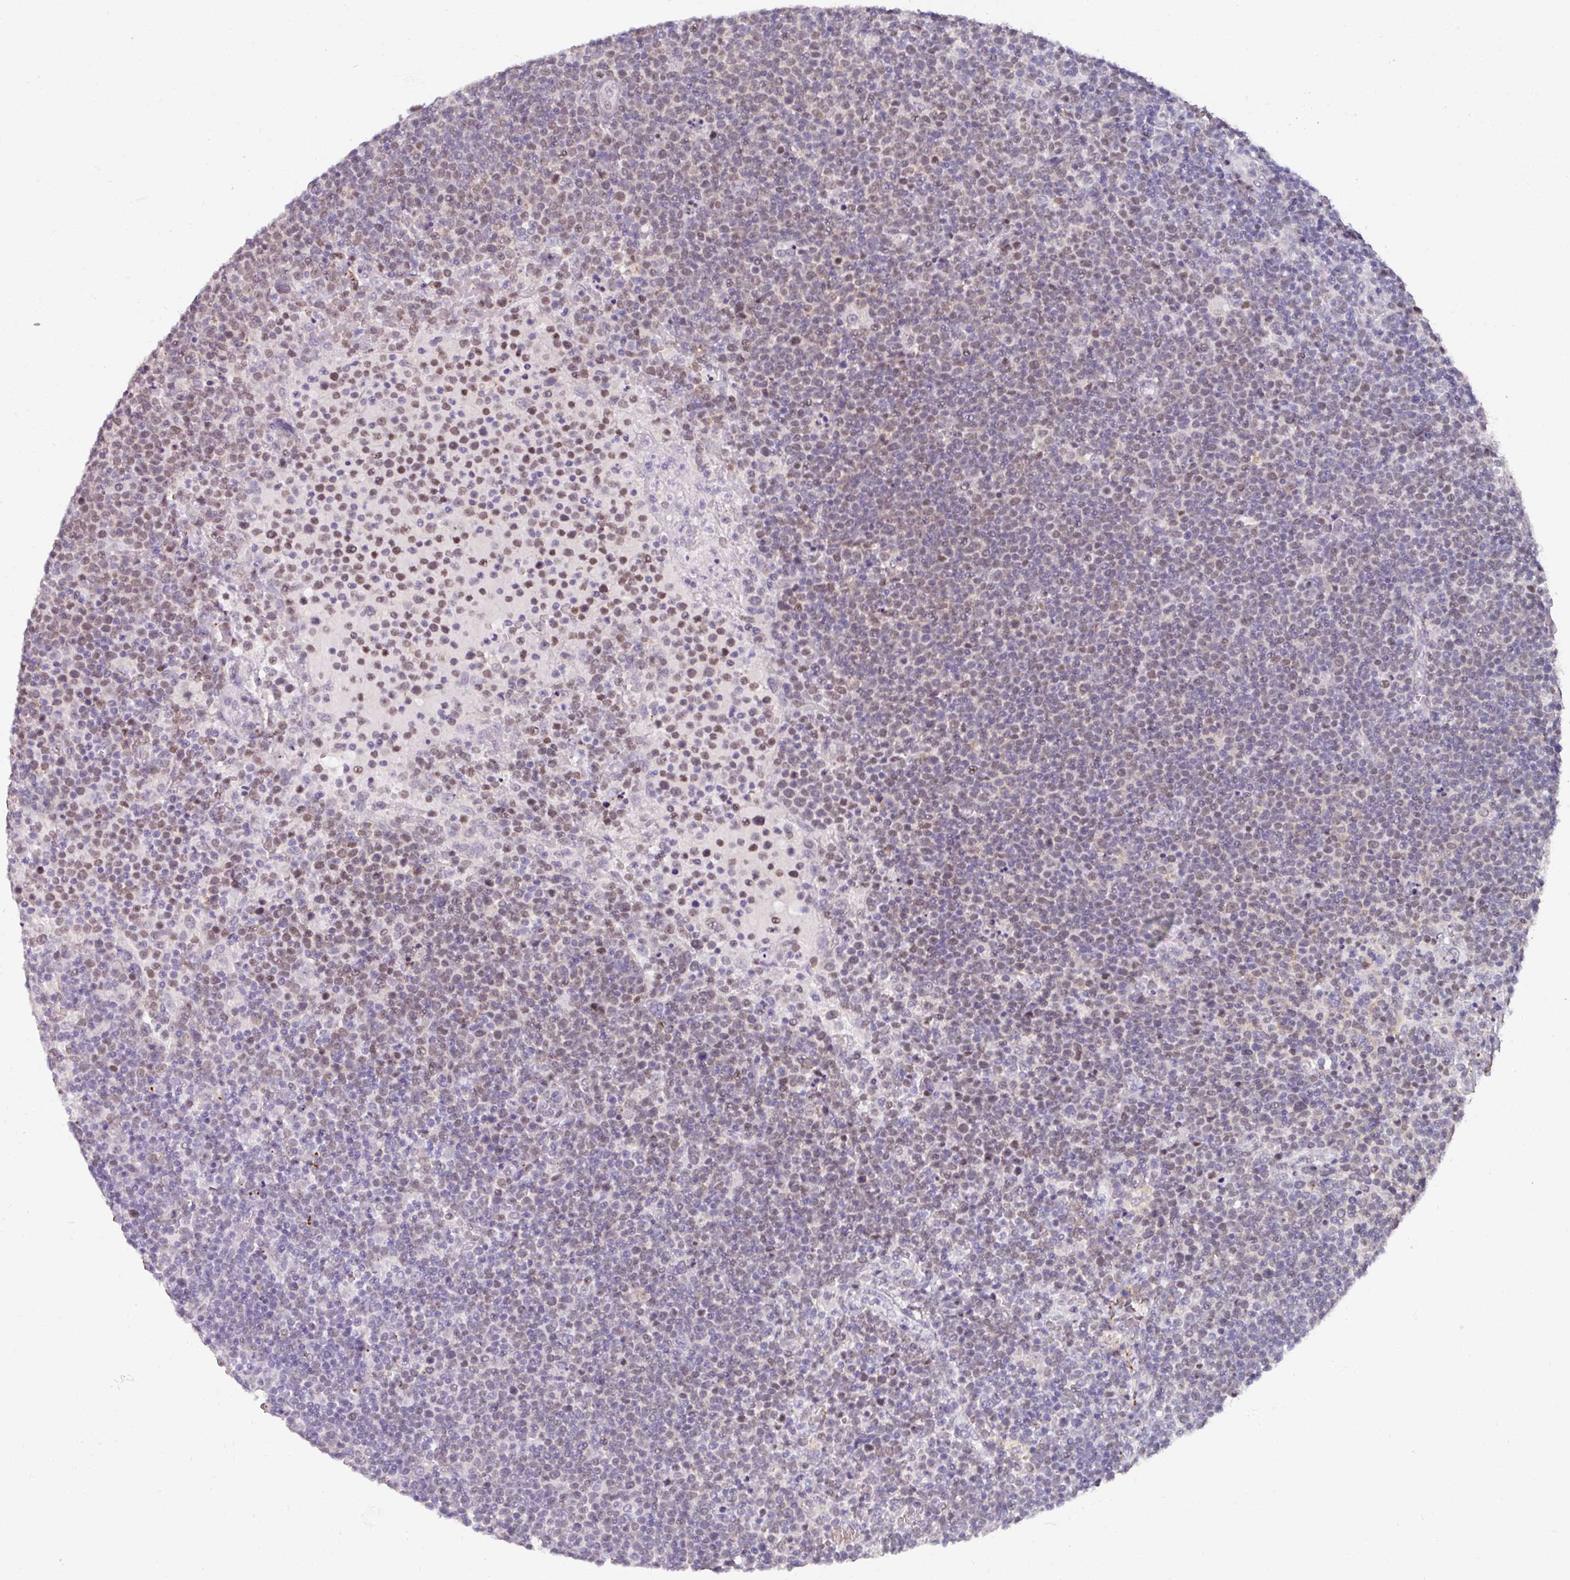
{"staining": {"intensity": "moderate", "quantity": "25%-75%", "location": "nuclear"}, "tissue": "lymphoma", "cell_type": "Tumor cells", "image_type": "cancer", "snomed": [{"axis": "morphology", "description": "Malignant lymphoma, non-Hodgkin's type, High grade"}, {"axis": "topography", "description": "Lymph node"}], "caption": "Lymphoma was stained to show a protein in brown. There is medium levels of moderate nuclear positivity in approximately 25%-75% of tumor cells.", "gene": "RIPOR3", "patient": {"sex": "male", "age": 61}}